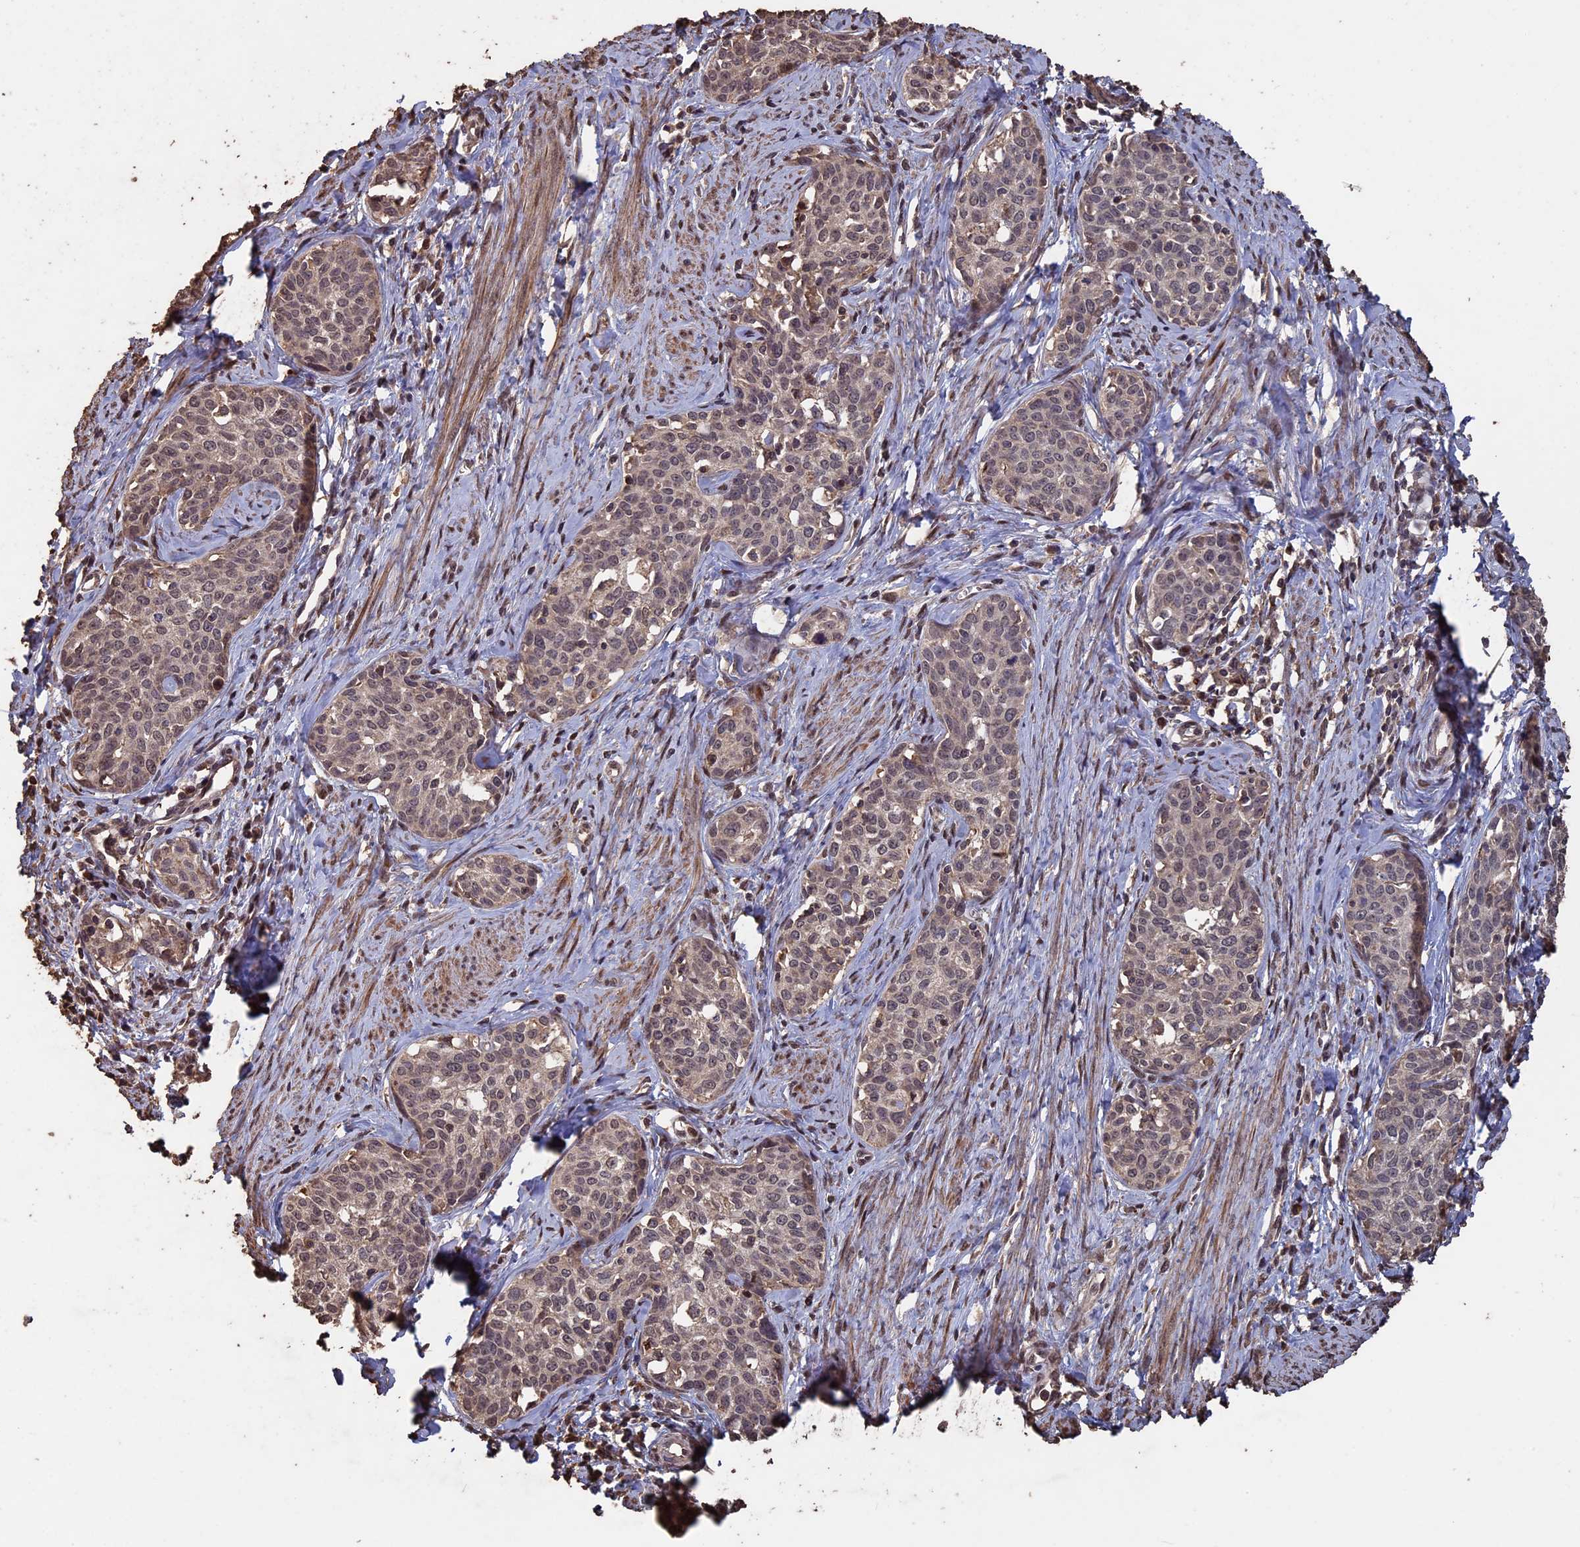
{"staining": {"intensity": "weak", "quantity": "25%-75%", "location": "cytoplasmic/membranous"}, "tissue": "cervical cancer", "cell_type": "Tumor cells", "image_type": "cancer", "snomed": [{"axis": "morphology", "description": "Squamous cell carcinoma, NOS"}, {"axis": "topography", "description": "Cervix"}], "caption": "A brown stain highlights weak cytoplasmic/membranous positivity of a protein in human cervical cancer tumor cells.", "gene": "HUNK", "patient": {"sex": "female", "age": 52}}